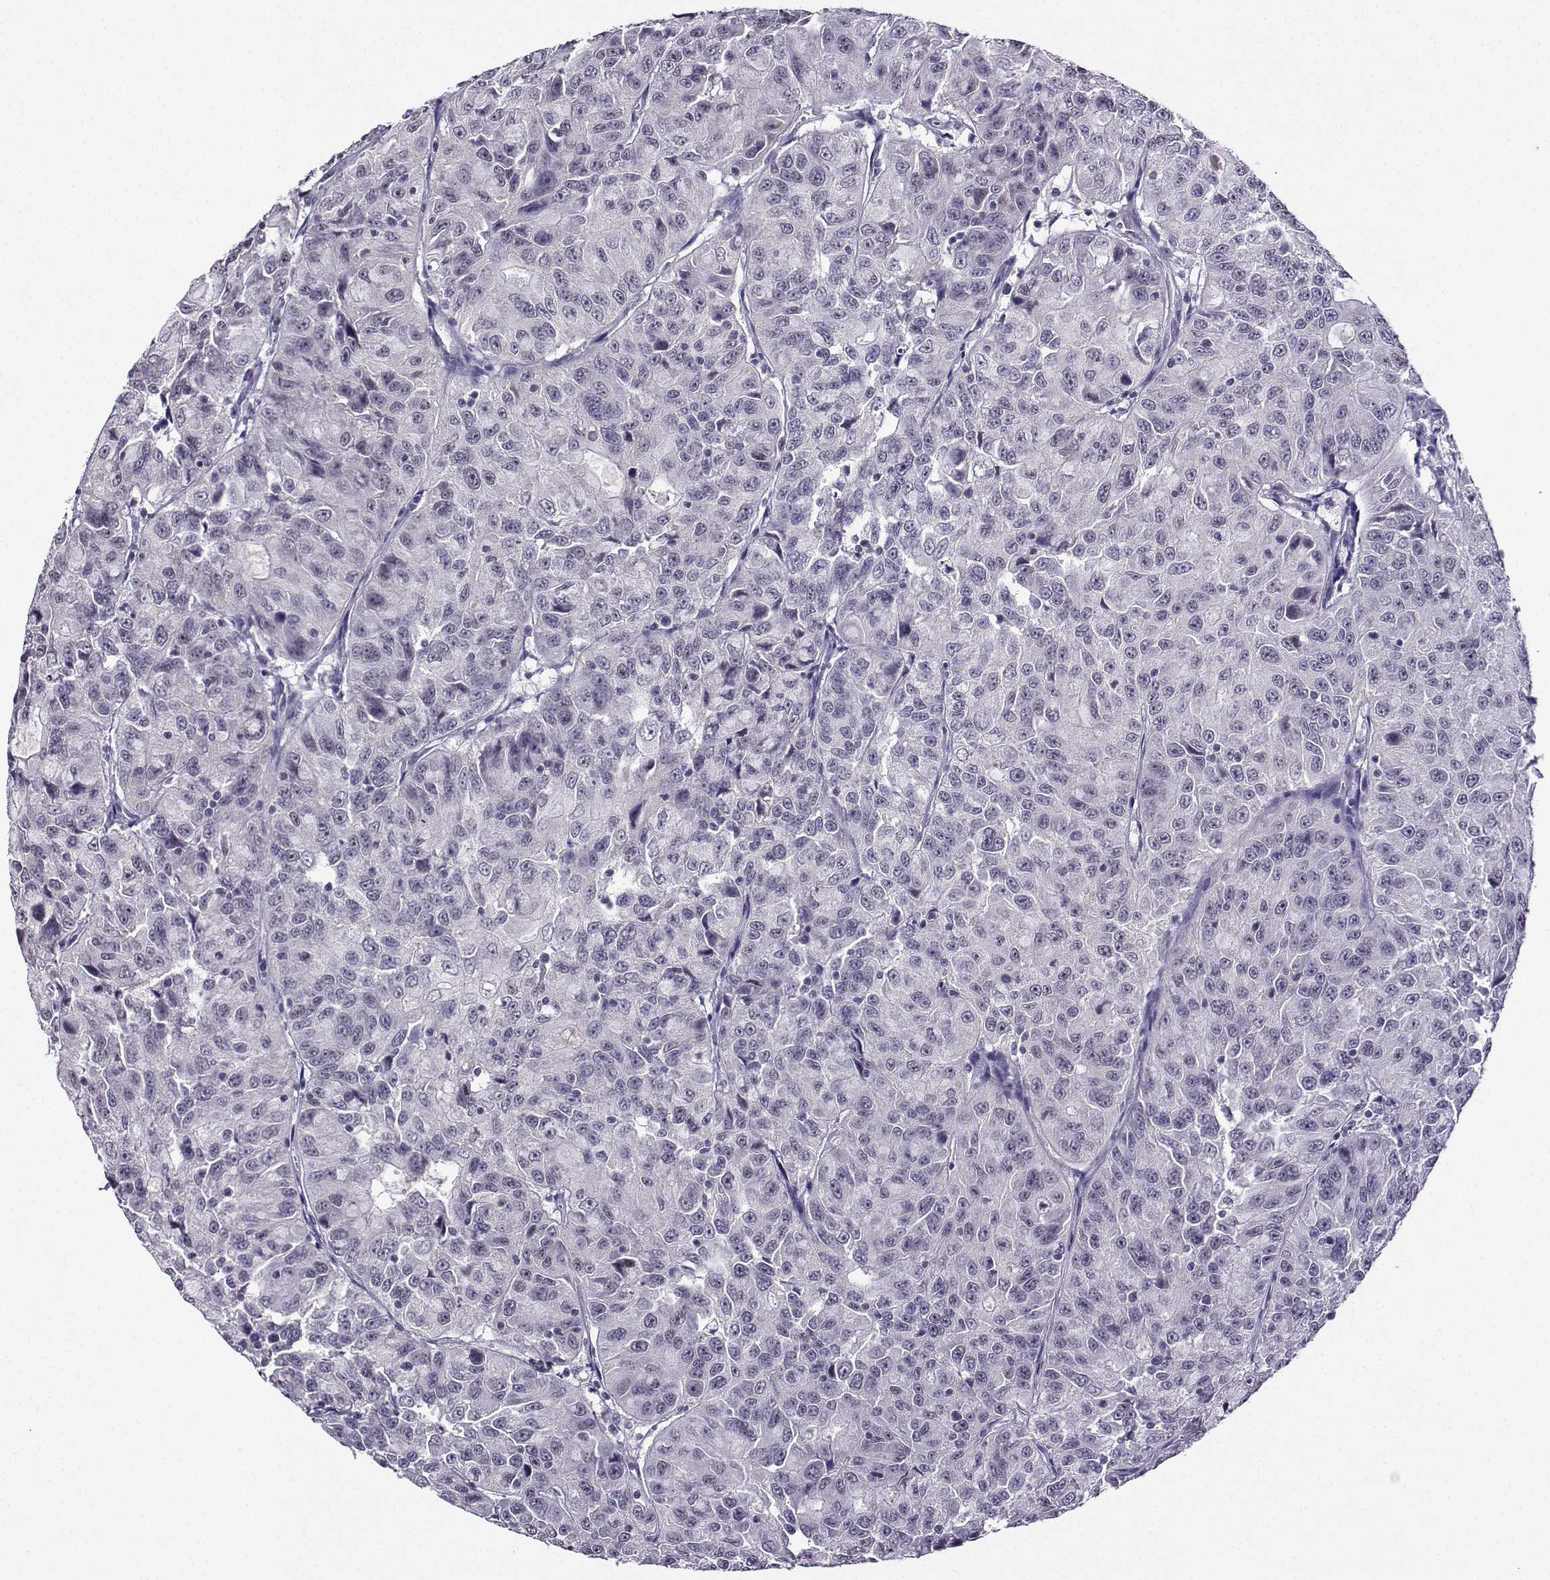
{"staining": {"intensity": "negative", "quantity": "none", "location": "none"}, "tissue": "urothelial cancer", "cell_type": "Tumor cells", "image_type": "cancer", "snomed": [{"axis": "morphology", "description": "Urothelial carcinoma, NOS"}, {"axis": "morphology", "description": "Urothelial carcinoma, High grade"}, {"axis": "topography", "description": "Urinary bladder"}], "caption": "This is an IHC micrograph of human urothelial cancer. There is no expression in tumor cells.", "gene": "LRFN2", "patient": {"sex": "female", "age": 73}}